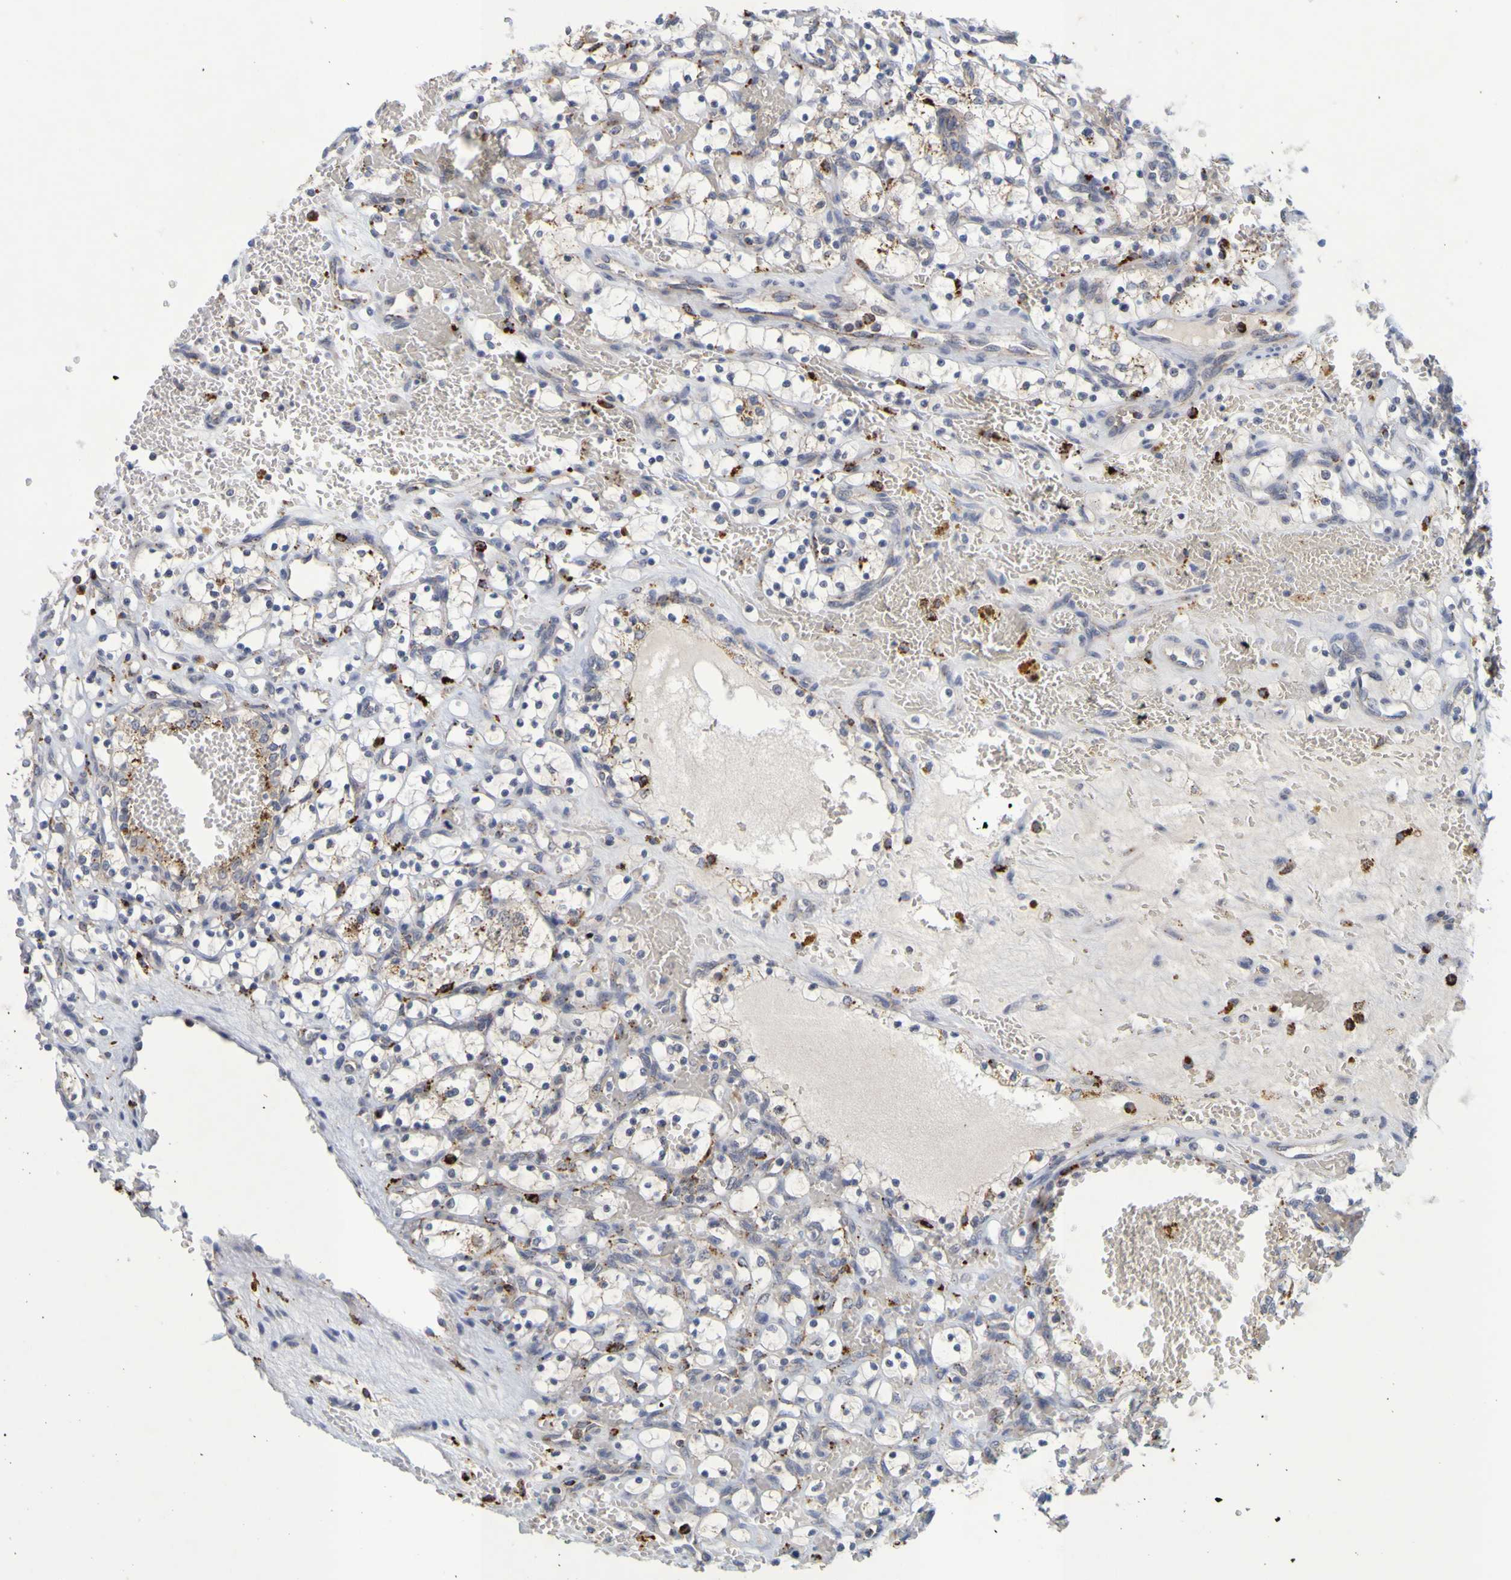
{"staining": {"intensity": "negative", "quantity": "none", "location": "none"}, "tissue": "renal cancer", "cell_type": "Tumor cells", "image_type": "cancer", "snomed": [{"axis": "morphology", "description": "Adenocarcinoma, NOS"}, {"axis": "topography", "description": "Kidney"}], "caption": "Renal cancer (adenocarcinoma) stained for a protein using IHC exhibits no positivity tumor cells.", "gene": "TPH1", "patient": {"sex": "female", "age": 69}}